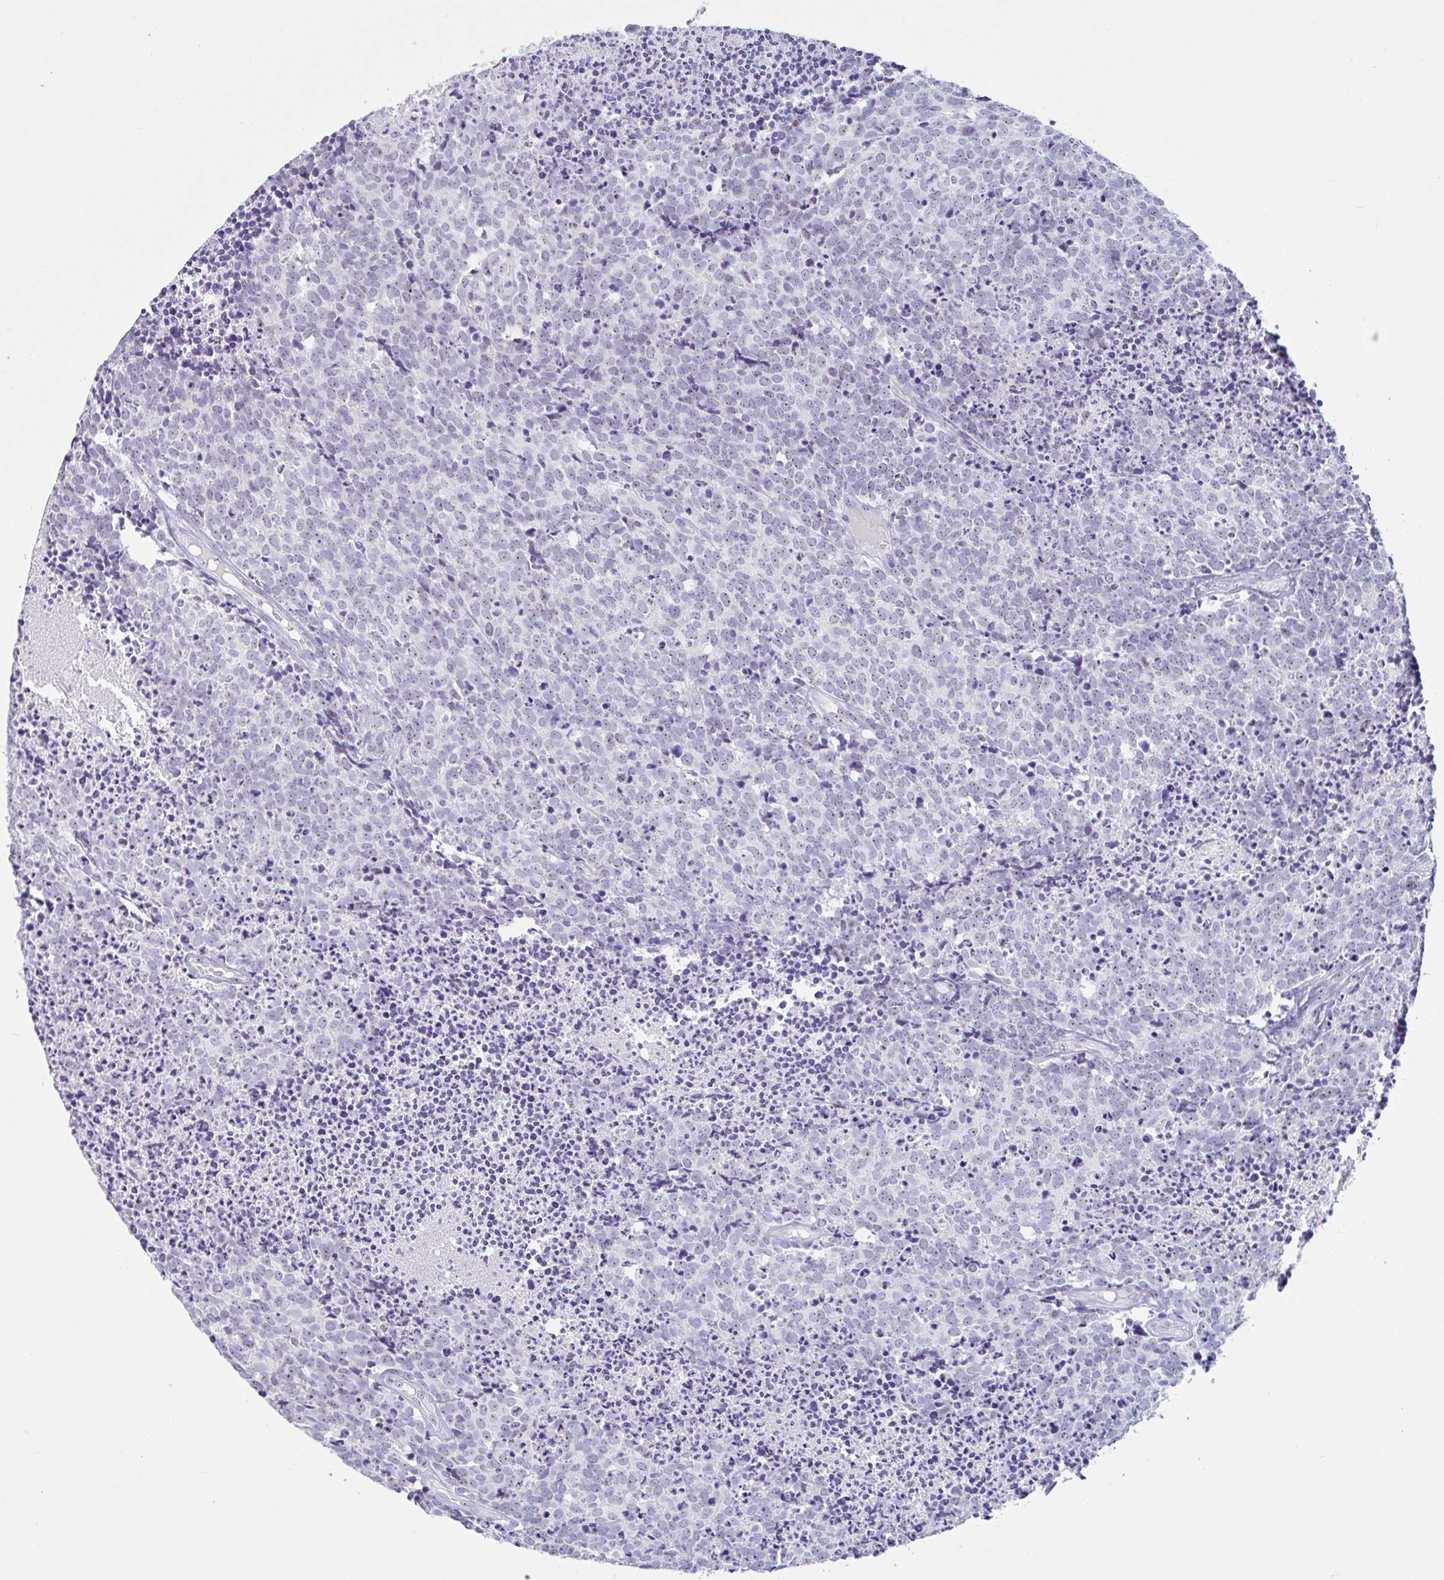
{"staining": {"intensity": "moderate", "quantity": "<25%", "location": "nuclear"}, "tissue": "carcinoid", "cell_type": "Tumor cells", "image_type": "cancer", "snomed": [{"axis": "morphology", "description": "Carcinoid, malignant, NOS"}, {"axis": "topography", "description": "Skin"}], "caption": "Protein staining by IHC shows moderate nuclear expression in approximately <25% of tumor cells in malignant carcinoid.", "gene": "LENG9", "patient": {"sex": "female", "age": 79}}